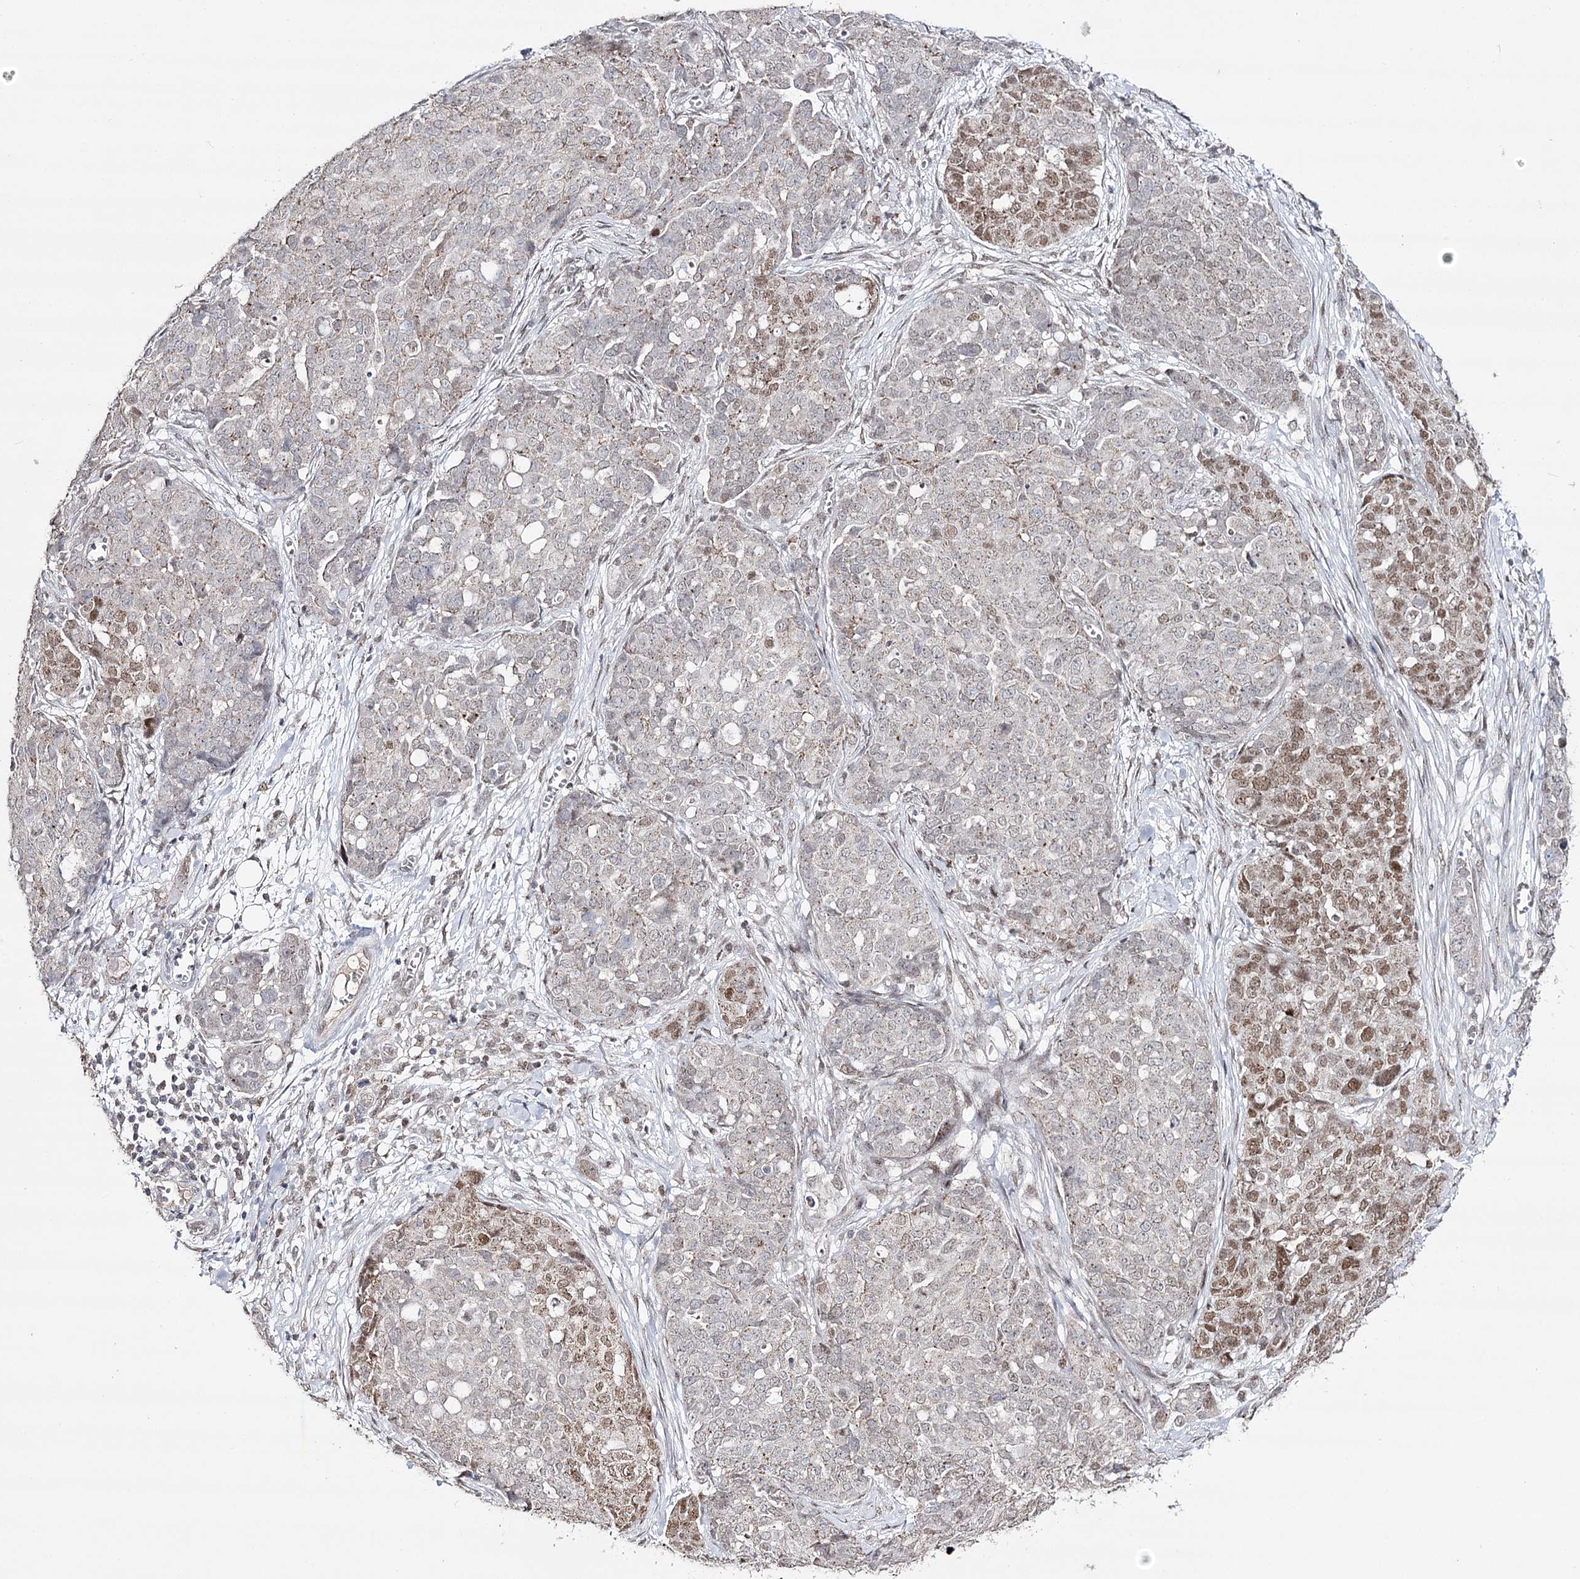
{"staining": {"intensity": "moderate", "quantity": "<25%", "location": "nuclear"}, "tissue": "ovarian cancer", "cell_type": "Tumor cells", "image_type": "cancer", "snomed": [{"axis": "morphology", "description": "Cystadenocarcinoma, serous, NOS"}, {"axis": "topography", "description": "Soft tissue"}, {"axis": "topography", "description": "Ovary"}], "caption": "IHC micrograph of neoplastic tissue: human serous cystadenocarcinoma (ovarian) stained using IHC displays low levels of moderate protein expression localized specifically in the nuclear of tumor cells, appearing as a nuclear brown color.", "gene": "VGLL4", "patient": {"sex": "female", "age": 57}}